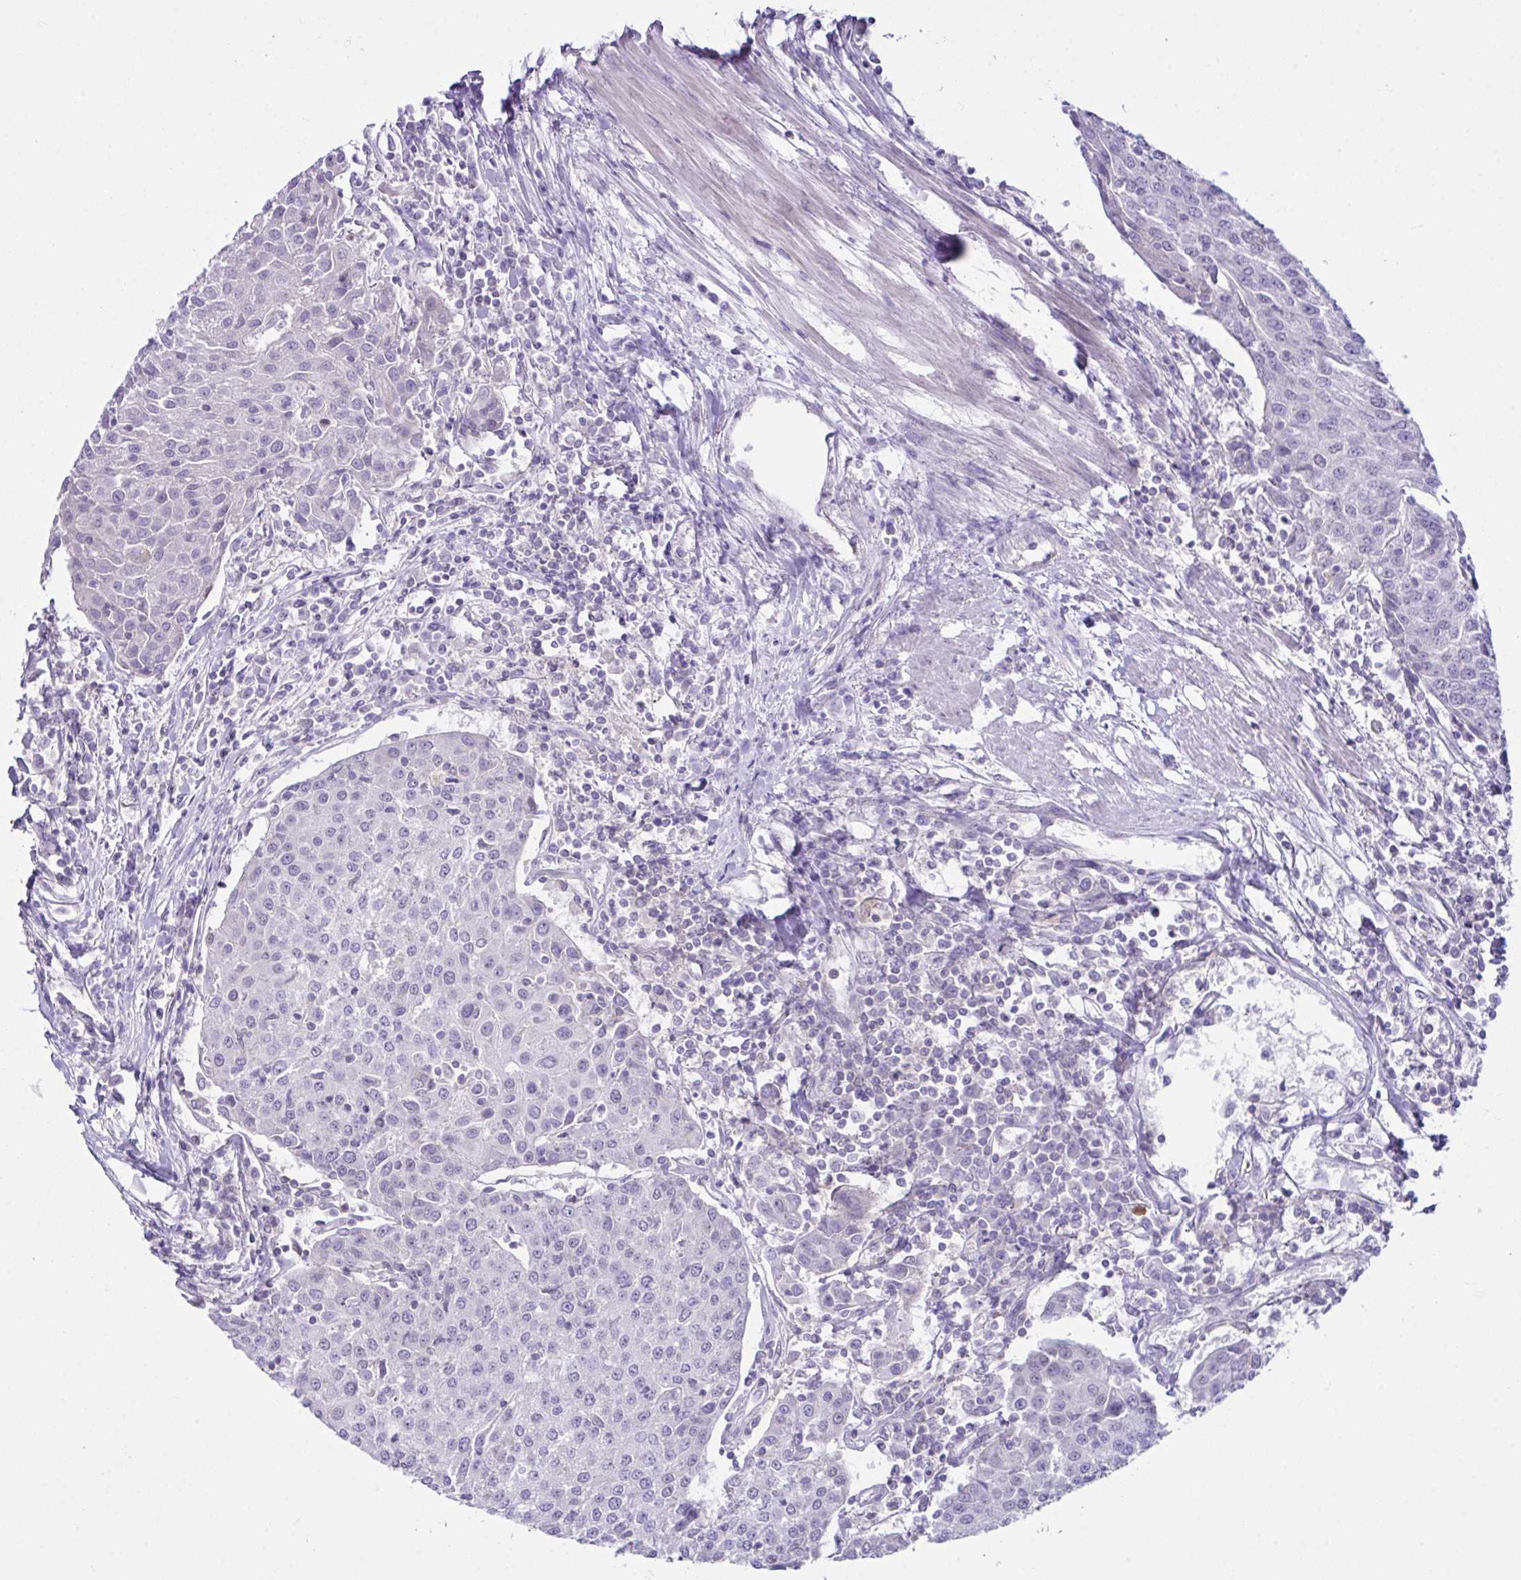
{"staining": {"intensity": "negative", "quantity": "none", "location": "none"}, "tissue": "urothelial cancer", "cell_type": "Tumor cells", "image_type": "cancer", "snomed": [{"axis": "morphology", "description": "Urothelial carcinoma, High grade"}, {"axis": "topography", "description": "Urinary bladder"}], "caption": "Tumor cells show no significant protein staining in urothelial cancer.", "gene": "D2HGDH", "patient": {"sex": "female", "age": 85}}